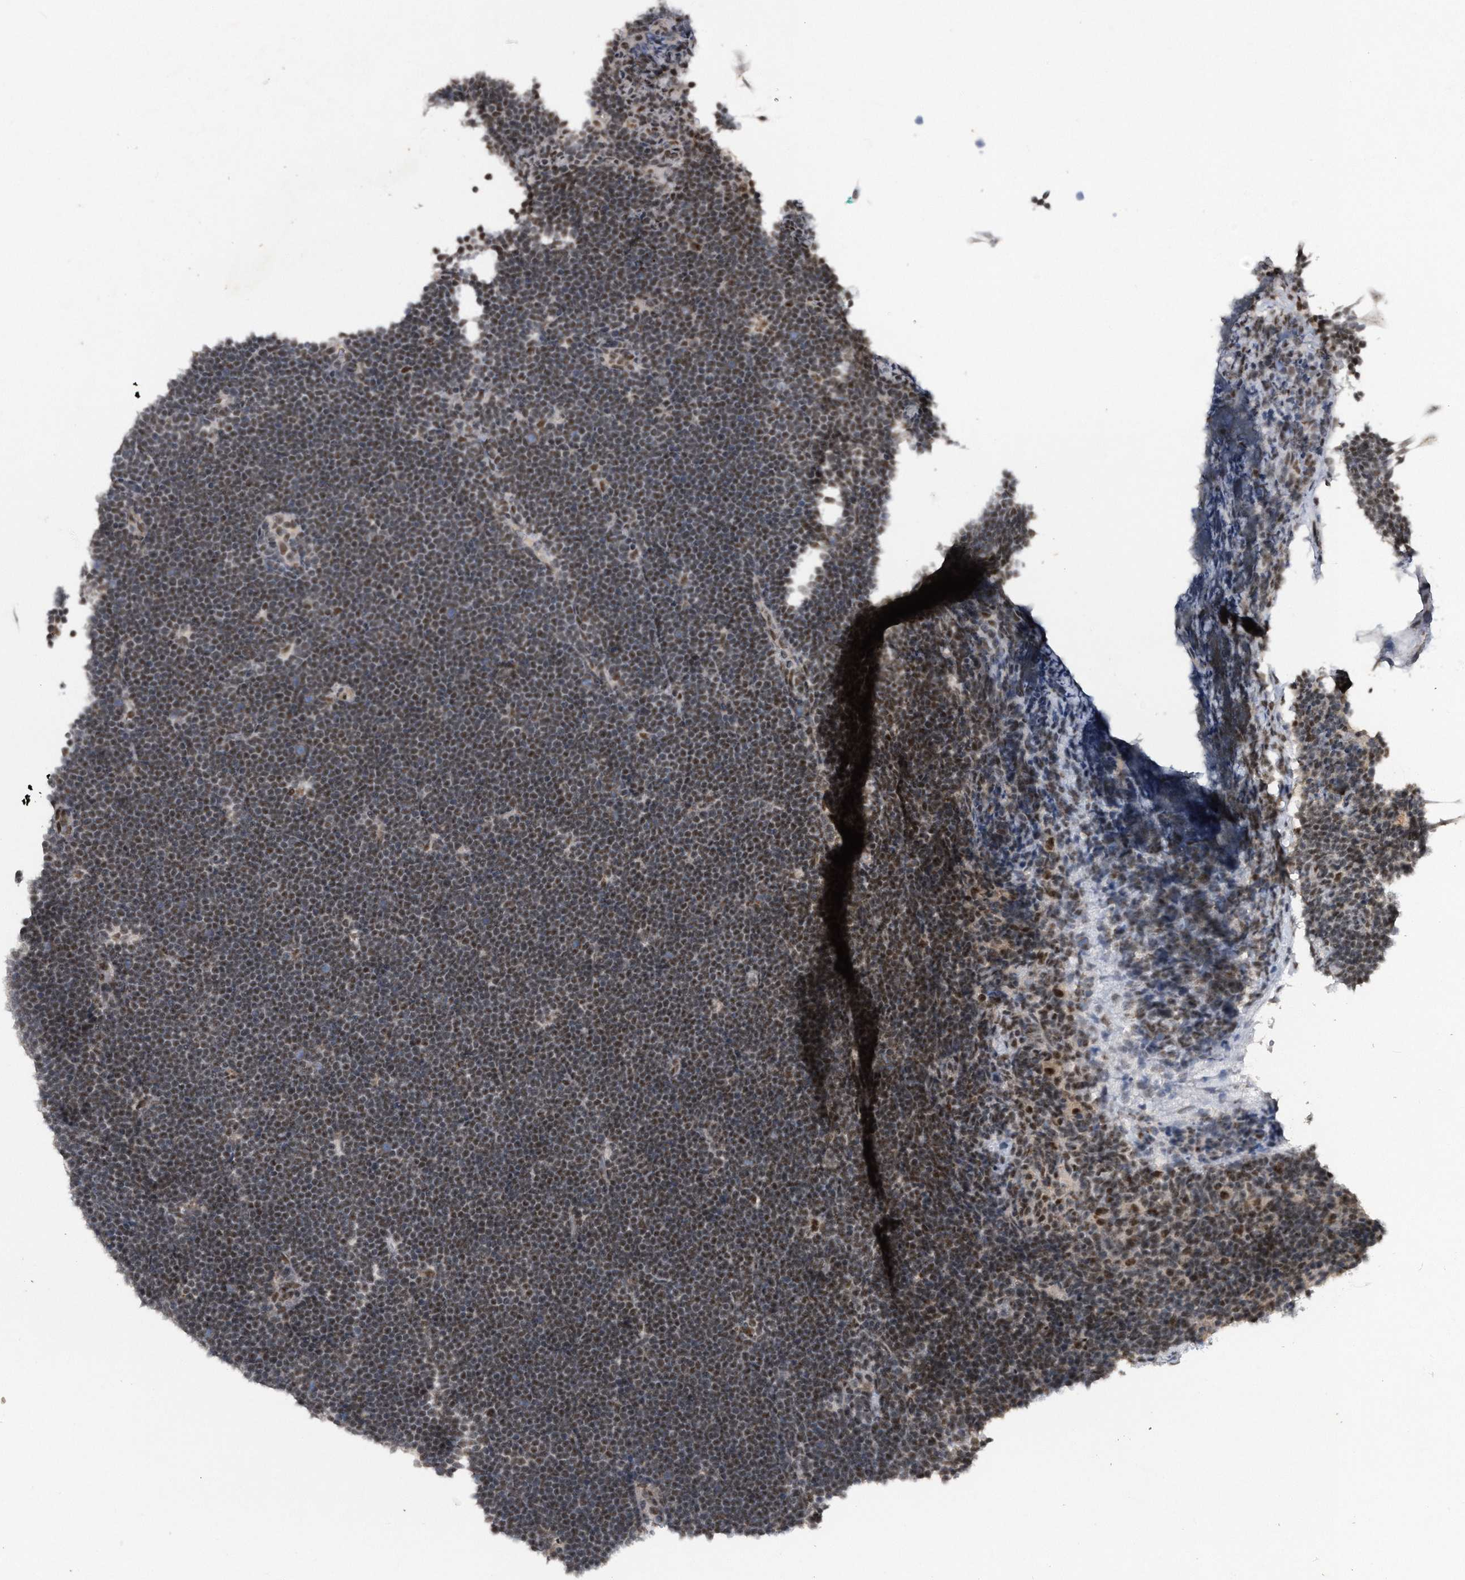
{"staining": {"intensity": "weak", "quantity": "25%-75%", "location": "nuclear"}, "tissue": "lymphoma", "cell_type": "Tumor cells", "image_type": "cancer", "snomed": [{"axis": "morphology", "description": "Malignant lymphoma, non-Hodgkin's type, High grade"}, {"axis": "topography", "description": "Lymph node"}], "caption": "About 25%-75% of tumor cells in lymphoma demonstrate weak nuclear protein staining as visualized by brown immunohistochemical staining.", "gene": "VIRMA", "patient": {"sex": "male", "age": 13}}